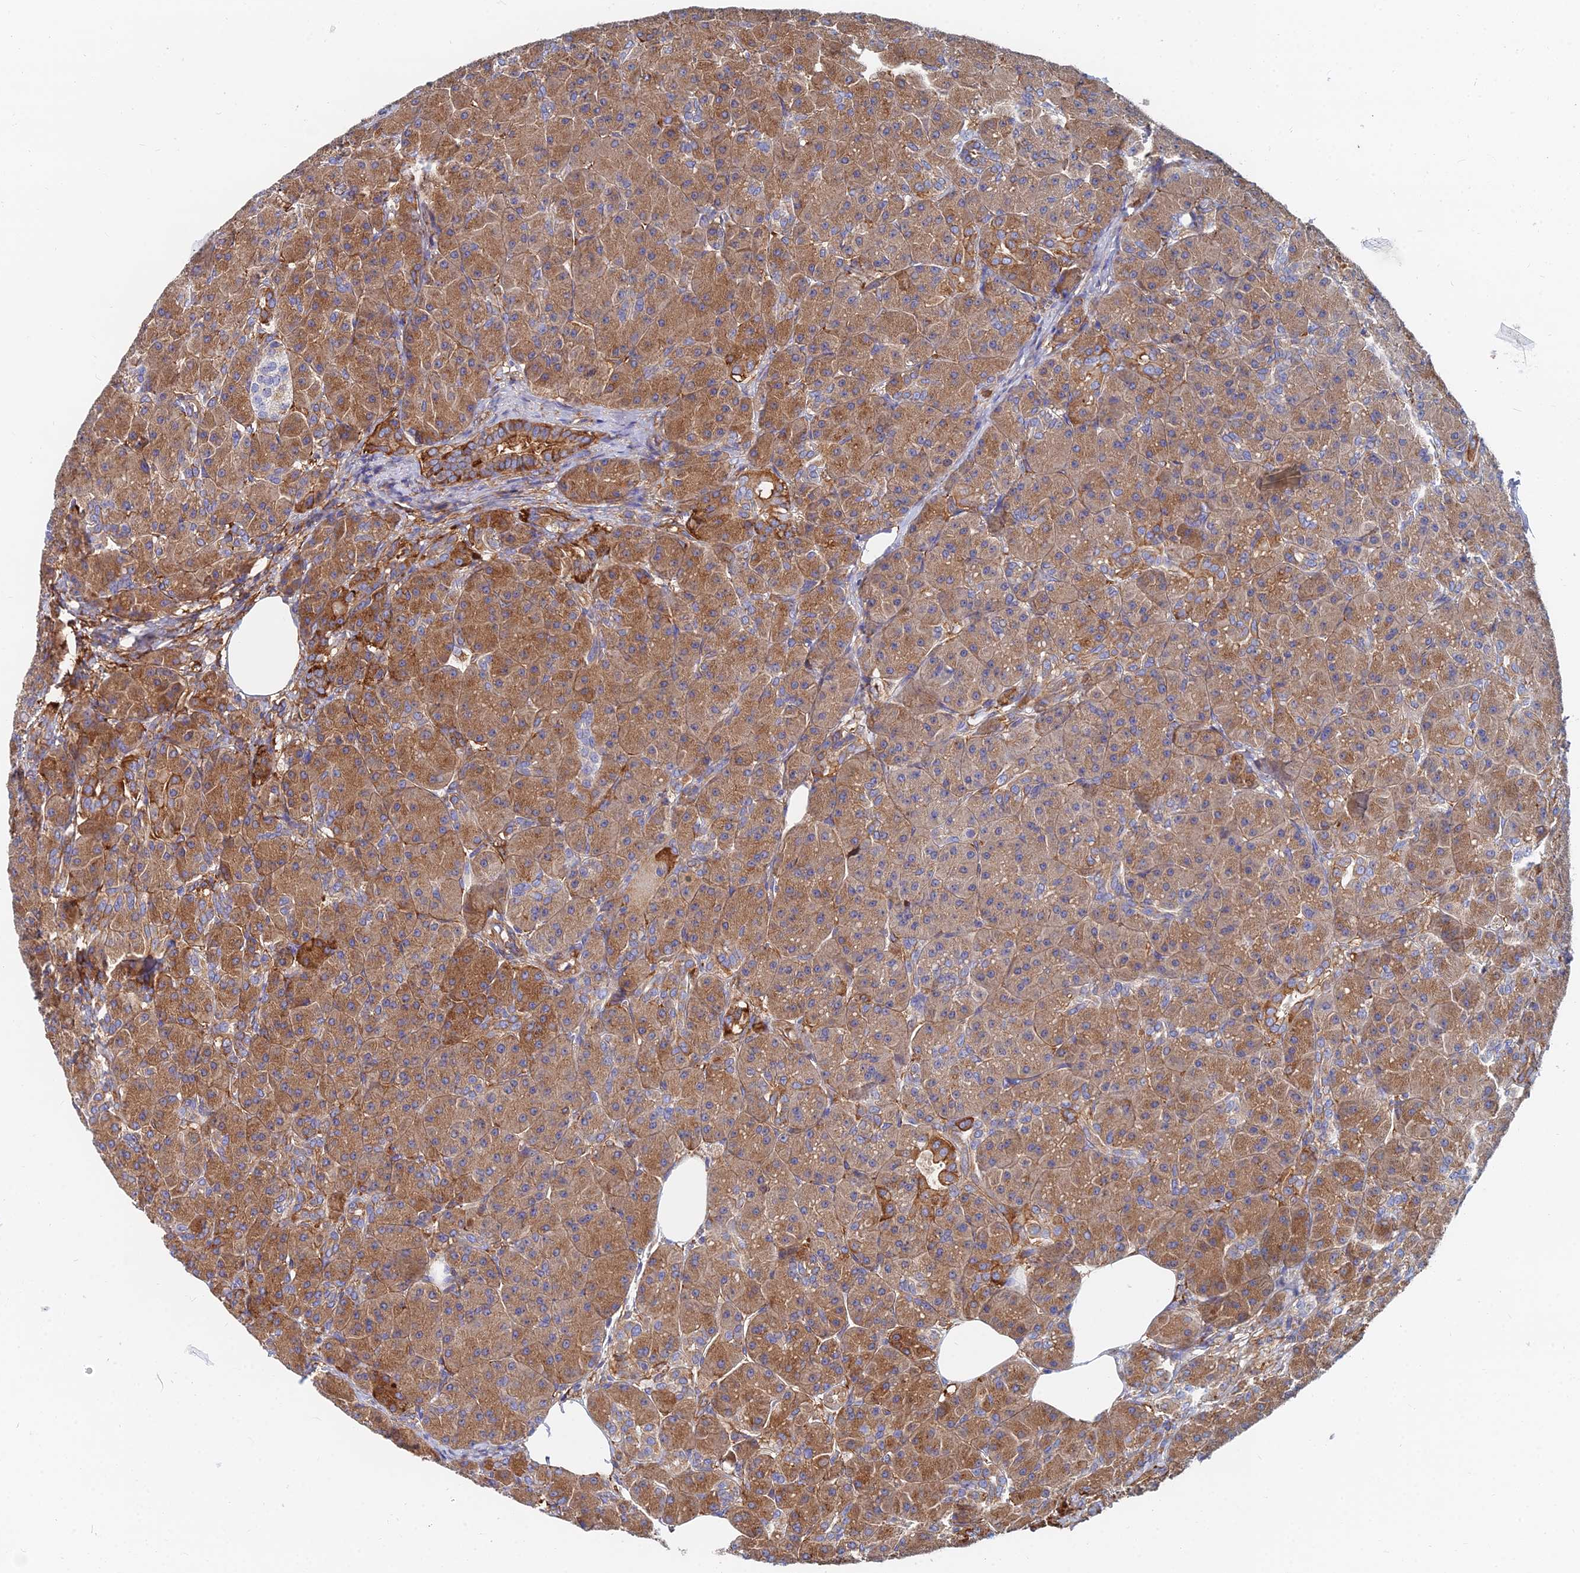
{"staining": {"intensity": "moderate", "quantity": ">75%", "location": "cytoplasmic/membranous"}, "tissue": "pancreas", "cell_type": "Exocrine glandular cells", "image_type": "normal", "snomed": [{"axis": "morphology", "description": "Normal tissue, NOS"}, {"axis": "topography", "description": "Pancreas"}], "caption": "A high-resolution histopathology image shows immunohistochemistry staining of benign pancreas, which demonstrates moderate cytoplasmic/membranous positivity in approximately >75% of exocrine glandular cells. (DAB (3,3'-diaminobenzidine) = brown stain, brightfield microscopy at high magnification).", "gene": "FFAR3", "patient": {"sex": "male", "age": 63}}